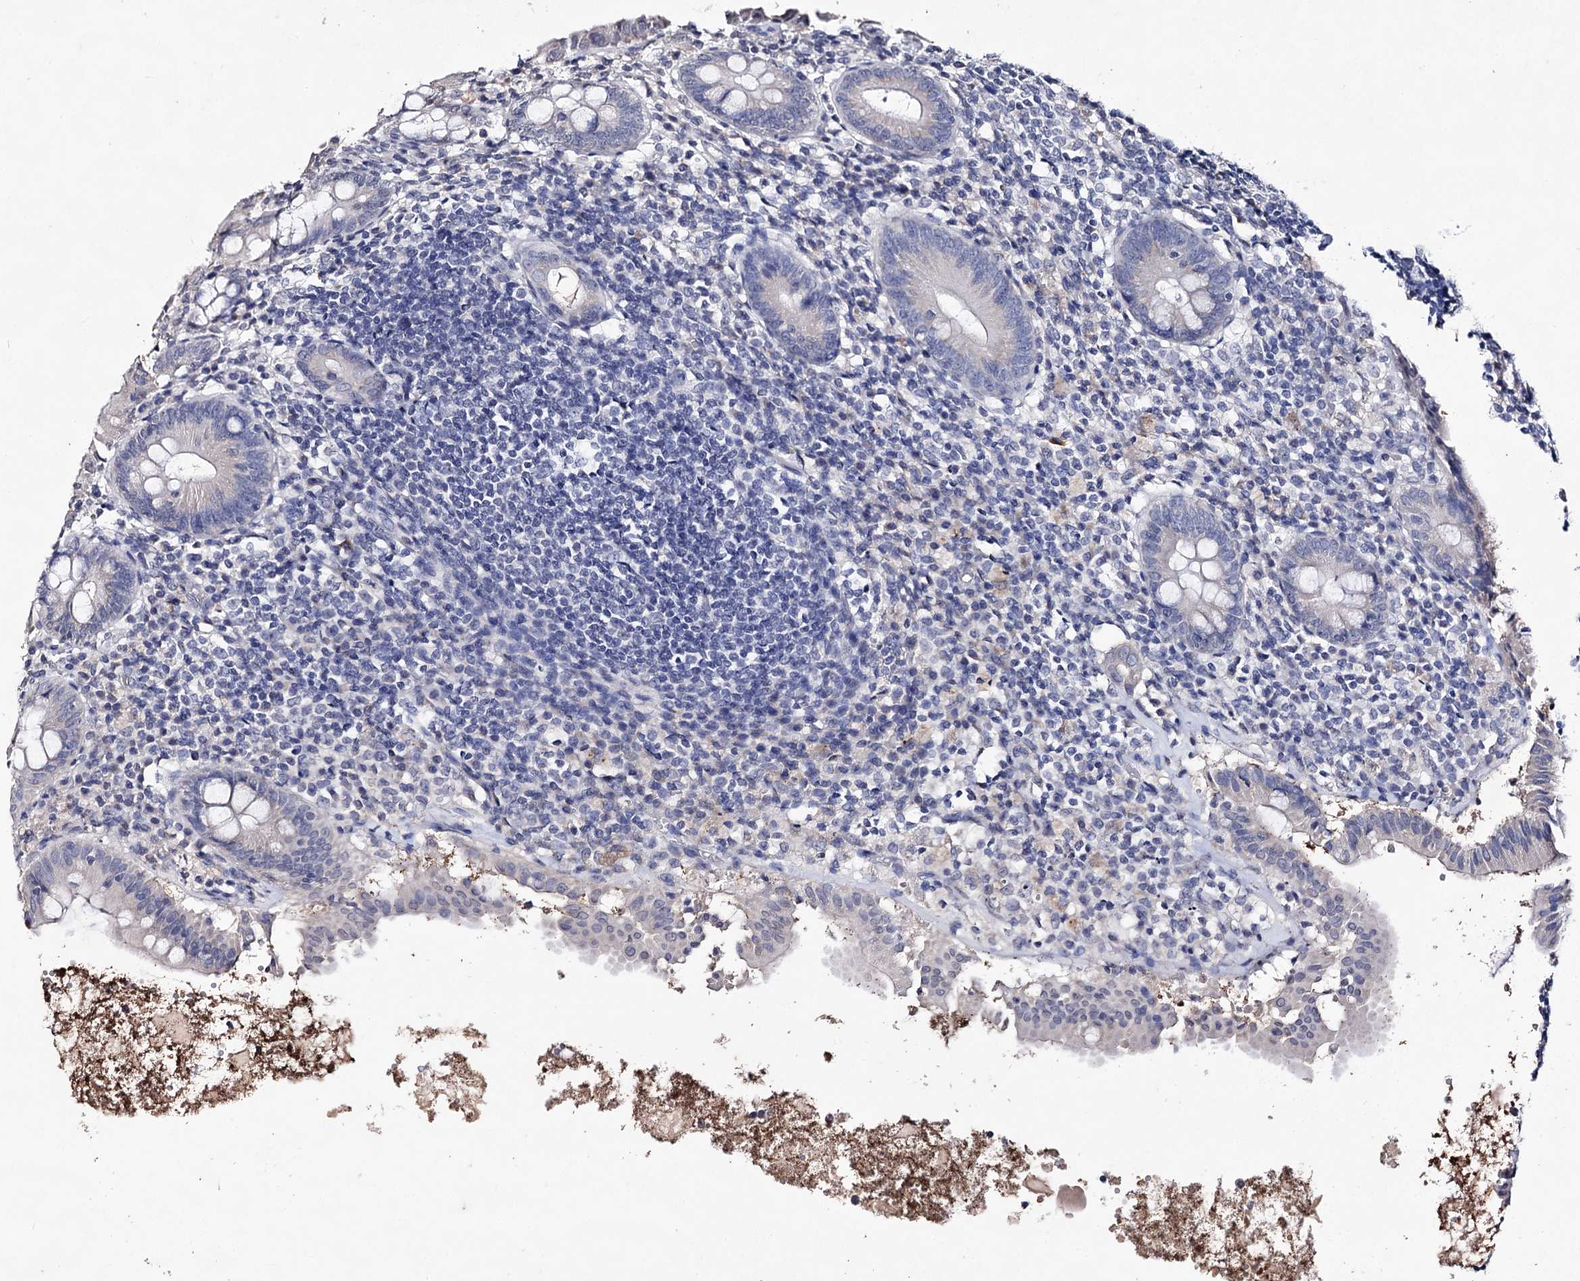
{"staining": {"intensity": "negative", "quantity": "none", "location": "none"}, "tissue": "appendix", "cell_type": "Glandular cells", "image_type": "normal", "snomed": [{"axis": "morphology", "description": "Normal tissue, NOS"}, {"axis": "topography", "description": "Appendix"}], "caption": "Glandular cells are negative for protein expression in normal human appendix.", "gene": "PLIN1", "patient": {"sex": "female", "age": 54}}